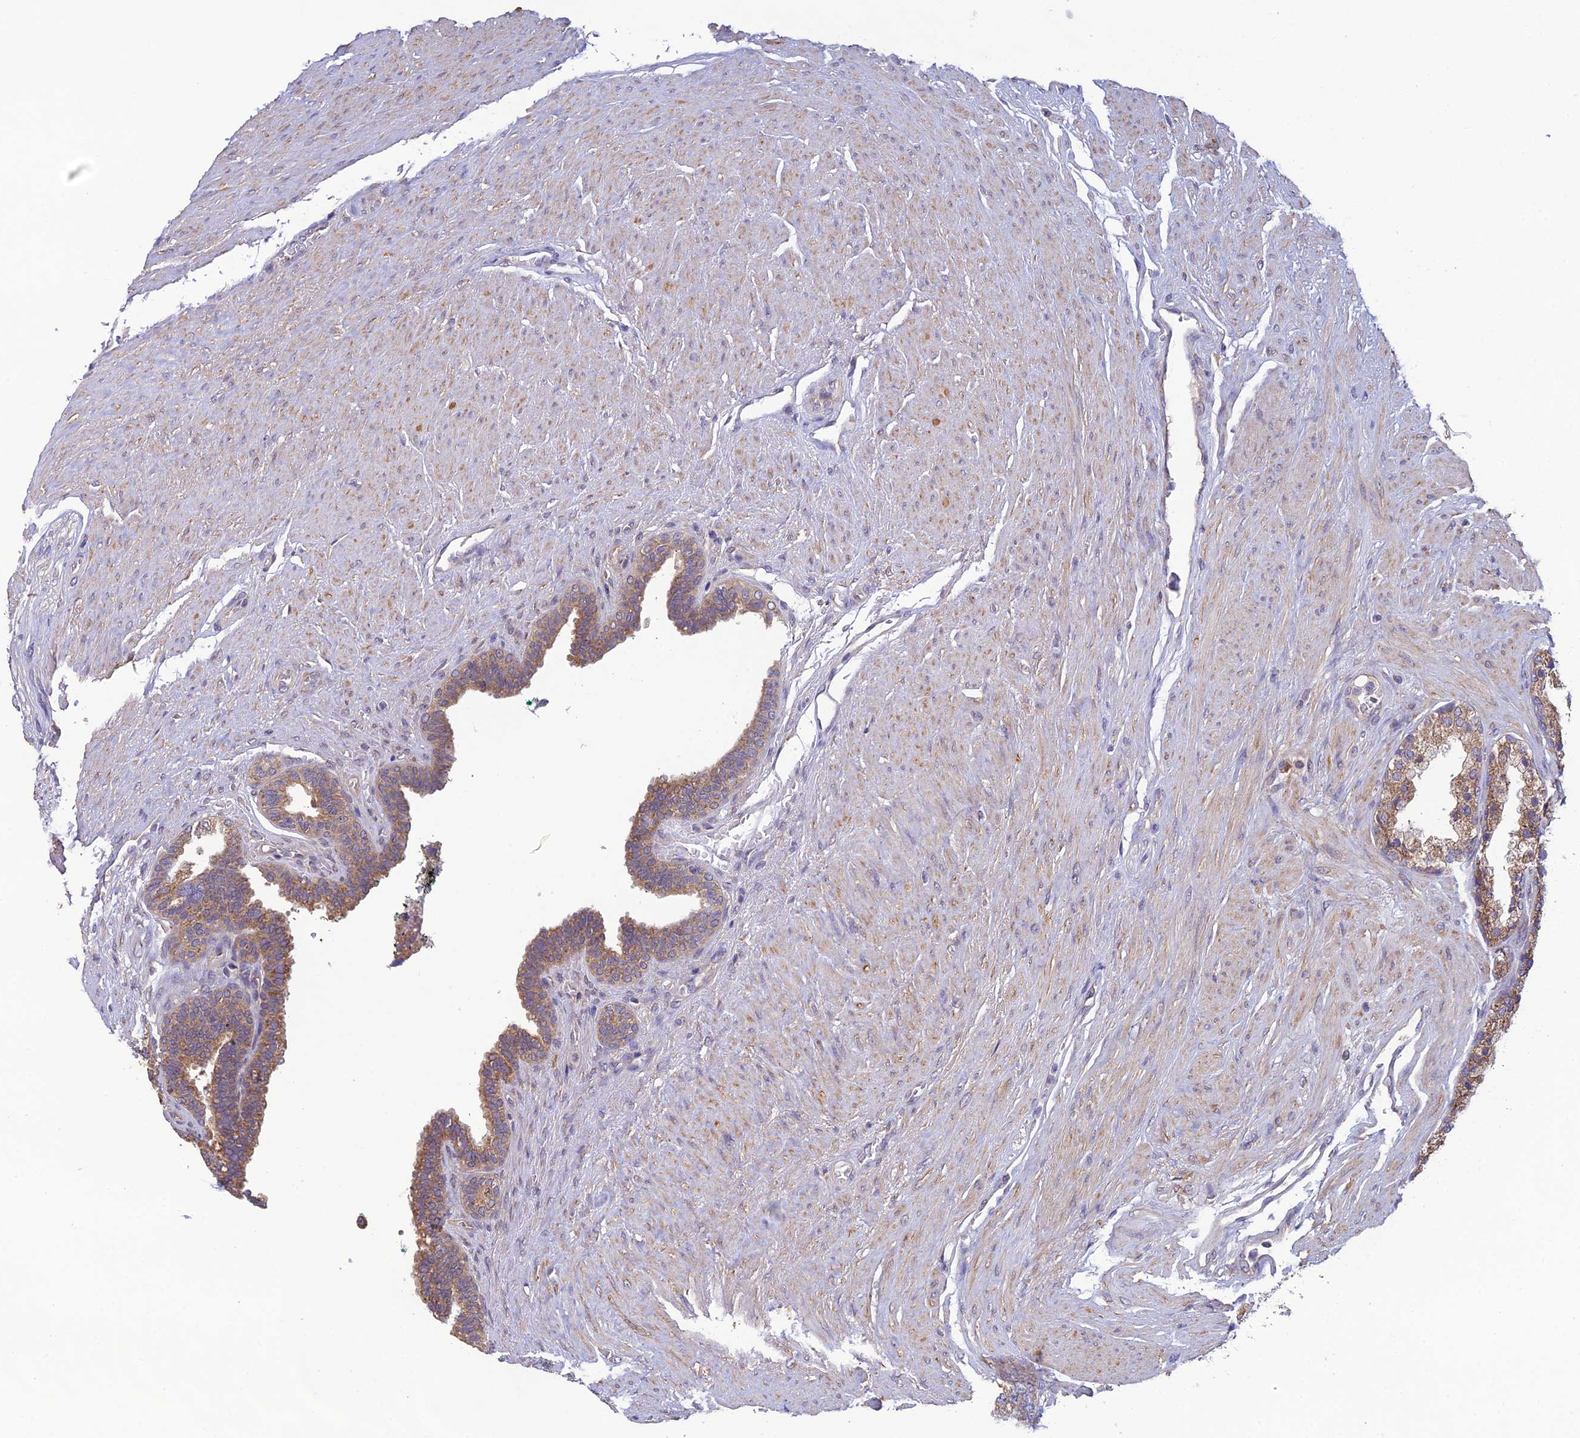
{"staining": {"intensity": "moderate", "quantity": "25%-75%", "location": "cytoplasmic/membranous"}, "tissue": "prostate cancer", "cell_type": "Tumor cells", "image_type": "cancer", "snomed": [{"axis": "morphology", "description": "Adenocarcinoma, High grade"}, {"axis": "topography", "description": "Prostate"}], "caption": "This micrograph exhibits immunohistochemistry (IHC) staining of human prostate cancer, with medium moderate cytoplasmic/membranous positivity in approximately 25%-75% of tumor cells.", "gene": "MRNIP", "patient": {"sex": "male", "age": 70}}